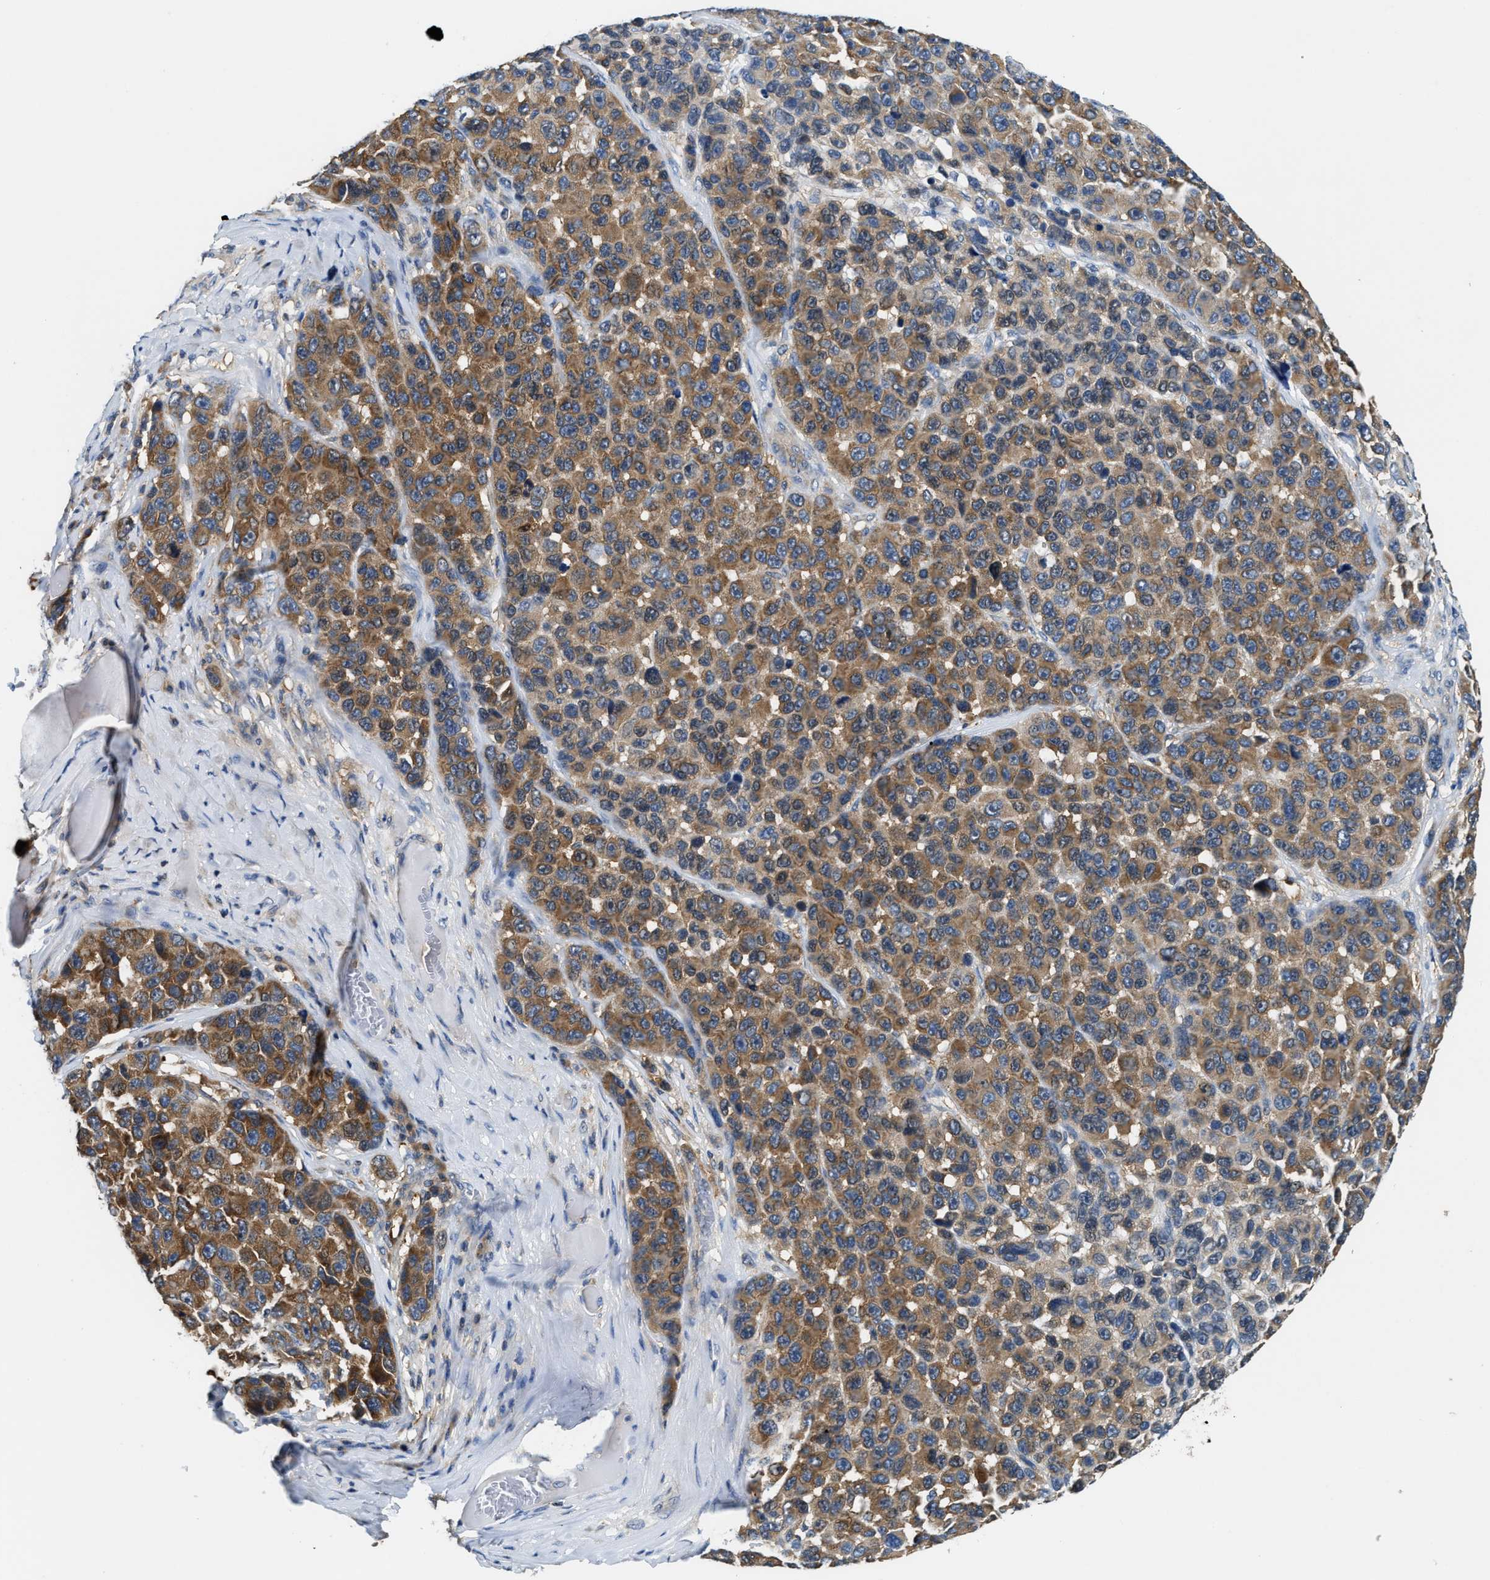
{"staining": {"intensity": "moderate", "quantity": ">75%", "location": "cytoplasmic/membranous"}, "tissue": "melanoma", "cell_type": "Tumor cells", "image_type": "cancer", "snomed": [{"axis": "morphology", "description": "Malignant melanoma, NOS"}, {"axis": "topography", "description": "Skin"}], "caption": "A medium amount of moderate cytoplasmic/membranous positivity is seen in approximately >75% of tumor cells in malignant melanoma tissue. (DAB IHC, brown staining for protein, blue staining for nuclei).", "gene": "CCM2", "patient": {"sex": "male", "age": 53}}